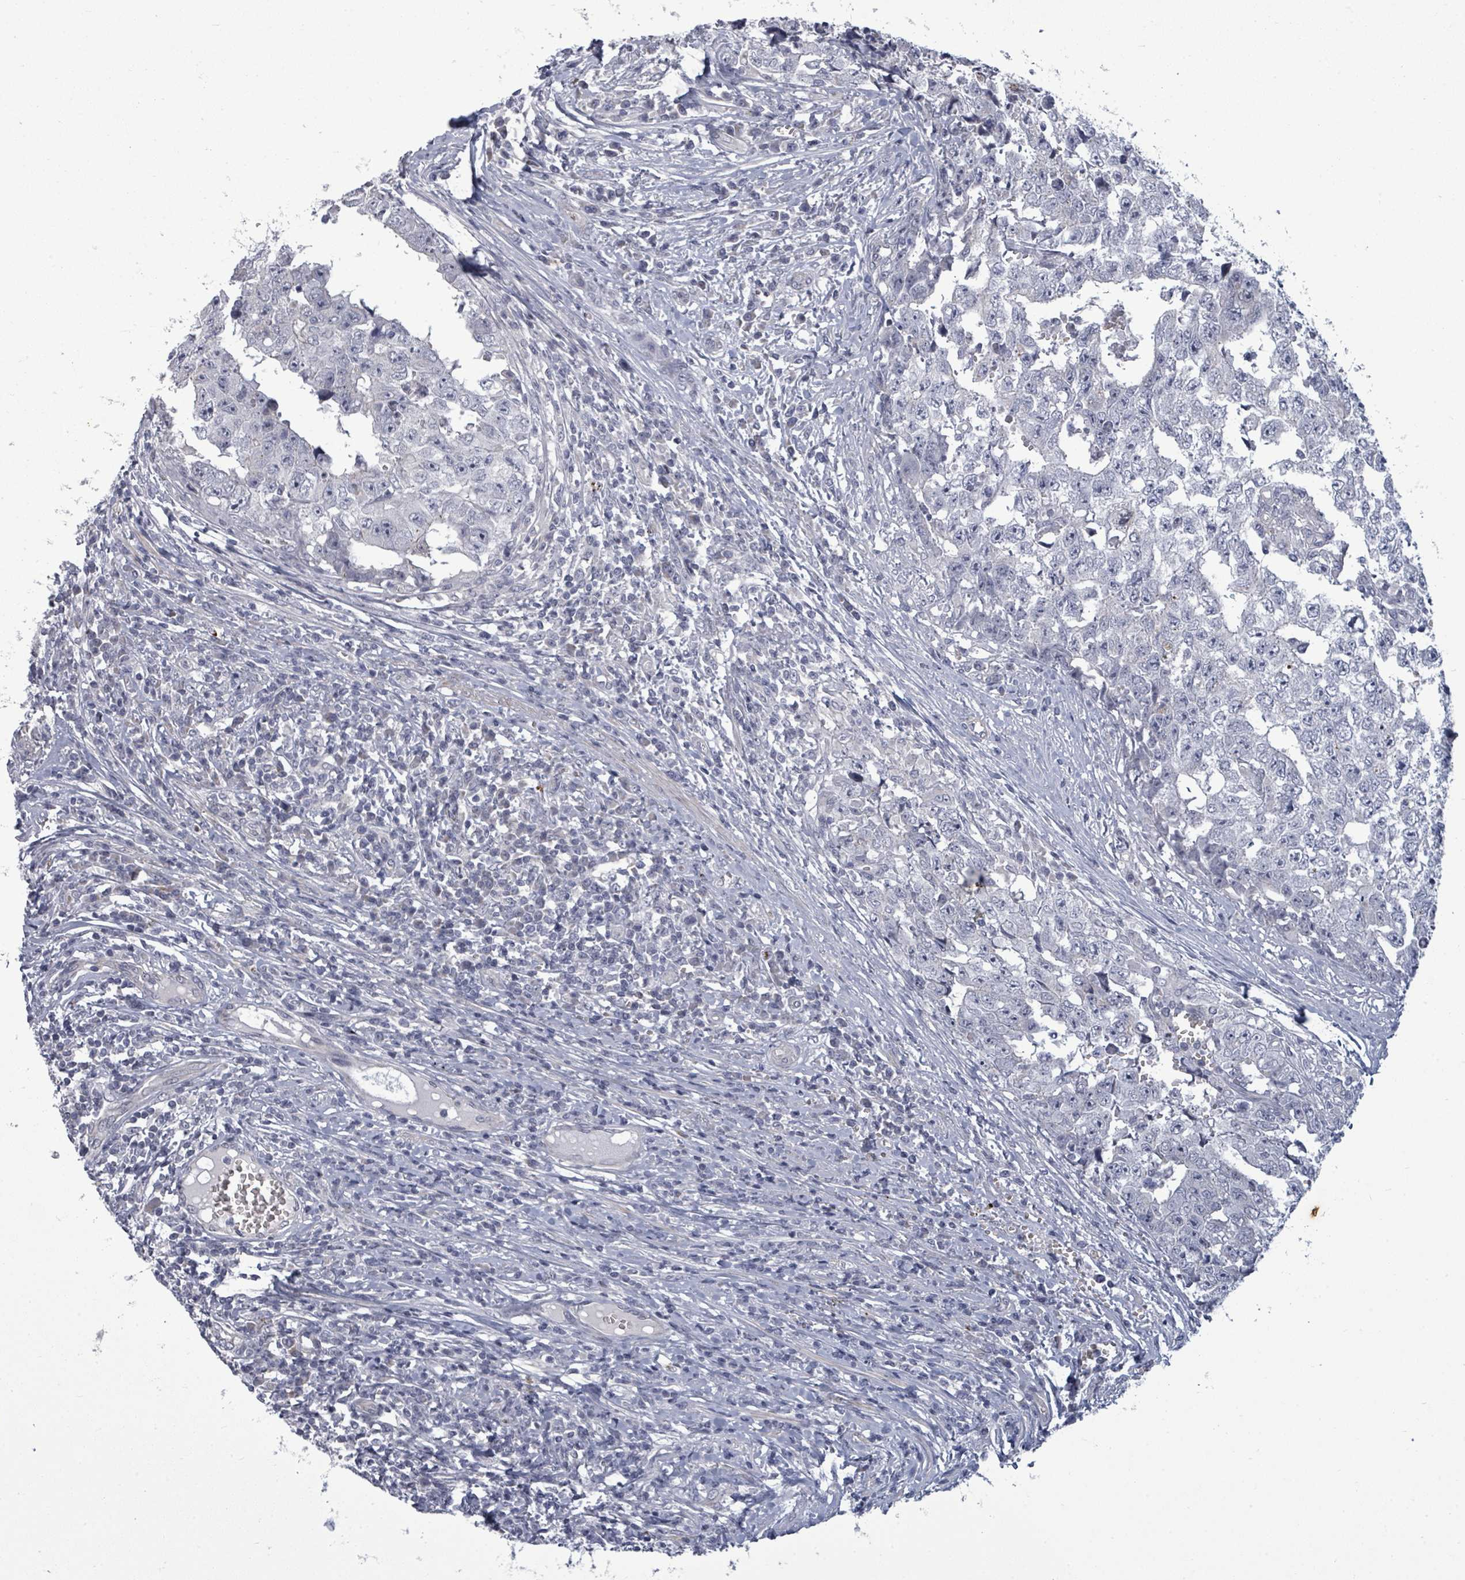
{"staining": {"intensity": "negative", "quantity": "none", "location": "none"}, "tissue": "testis cancer", "cell_type": "Tumor cells", "image_type": "cancer", "snomed": [{"axis": "morphology", "description": "Carcinoma, Embryonal, NOS"}, {"axis": "topography", "description": "Testis"}], "caption": "This histopathology image is of testis embryonal carcinoma stained with immunohistochemistry to label a protein in brown with the nuclei are counter-stained blue. There is no staining in tumor cells. (DAB immunohistochemistry (IHC), high magnification).", "gene": "ASB12", "patient": {"sex": "male", "age": 25}}